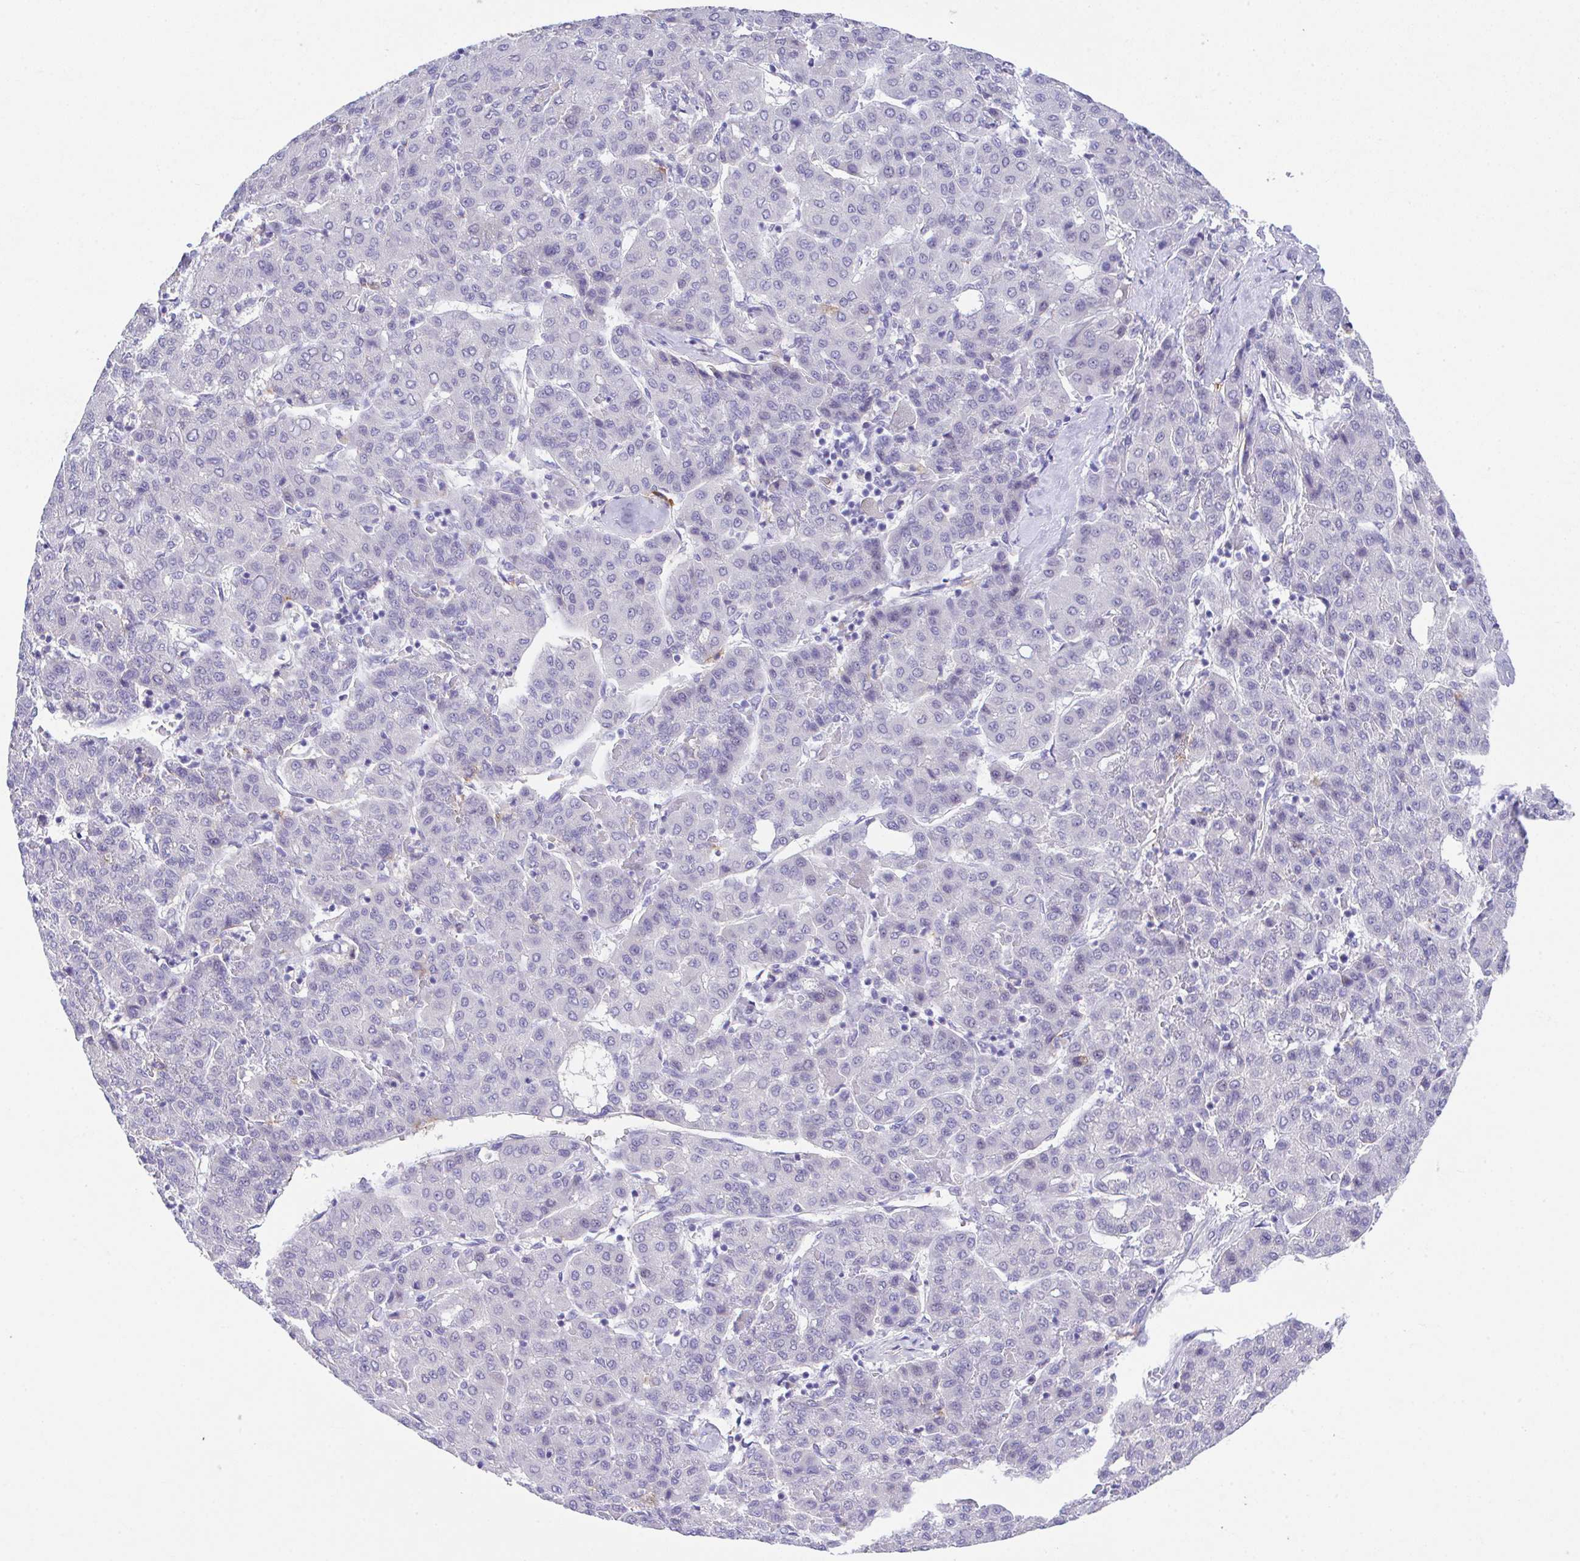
{"staining": {"intensity": "negative", "quantity": "none", "location": "none"}, "tissue": "liver cancer", "cell_type": "Tumor cells", "image_type": "cancer", "snomed": [{"axis": "morphology", "description": "Carcinoma, Hepatocellular, NOS"}, {"axis": "topography", "description": "Liver"}], "caption": "Immunohistochemistry (IHC) of hepatocellular carcinoma (liver) exhibits no positivity in tumor cells.", "gene": "HOXB4", "patient": {"sex": "male", "age": 65}}